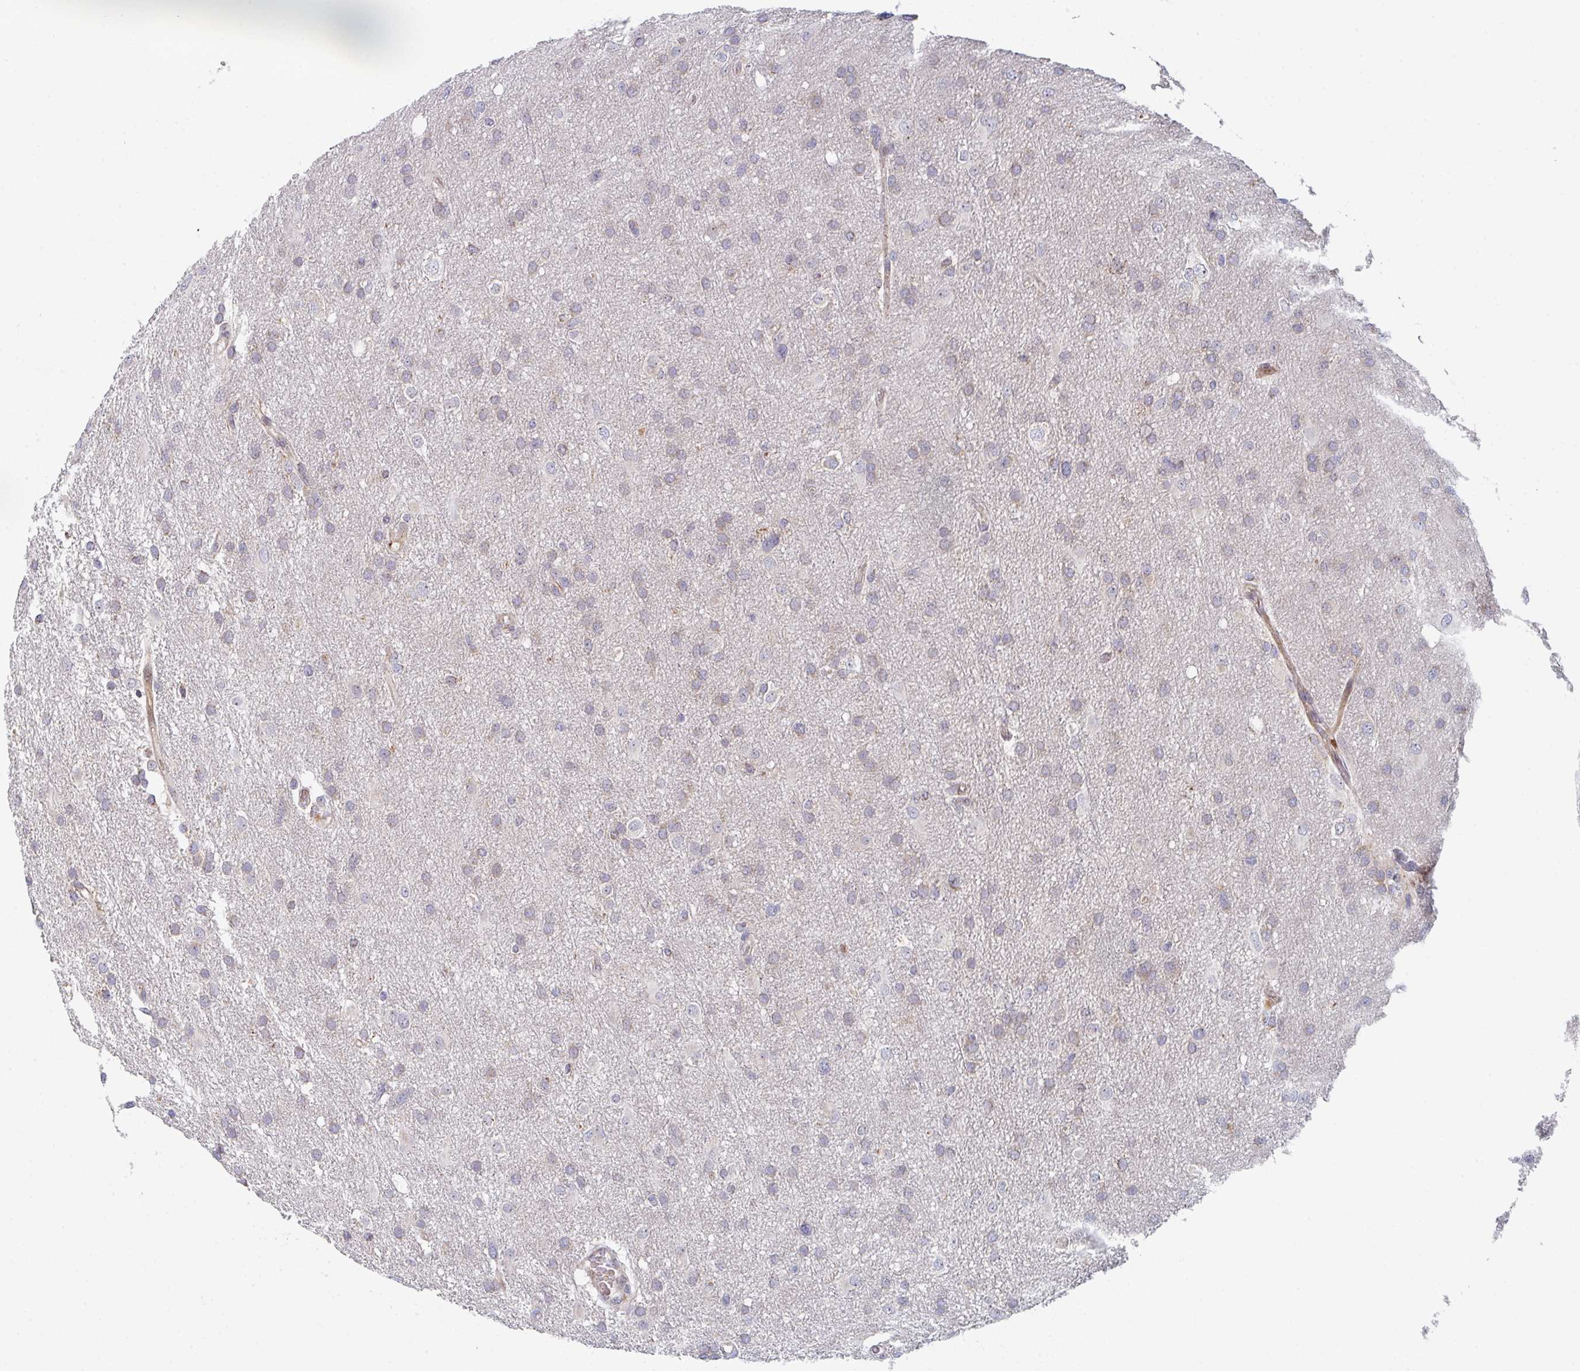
{"staining": {"intensity": "weak", "quantity": "<25%", "location": "cytoplasmic/membranous"}, "tissue": "glioma", "cell_type": "Tumor cells", "image_type": "cancer", "snomed": [{"axis": "morphology", "description": "Glioma, malignant, High grade"}, {"axis": "topography", "description": "Brain"}], "caption": "IHC image of neoplastic tissue: glioma stained with DAB (3,3'-diaminobenzidine) exhibits no significant protein staining in tumor cells.", "gene": "ZNF644", "patient": {"sex": "male", "age": 53}}